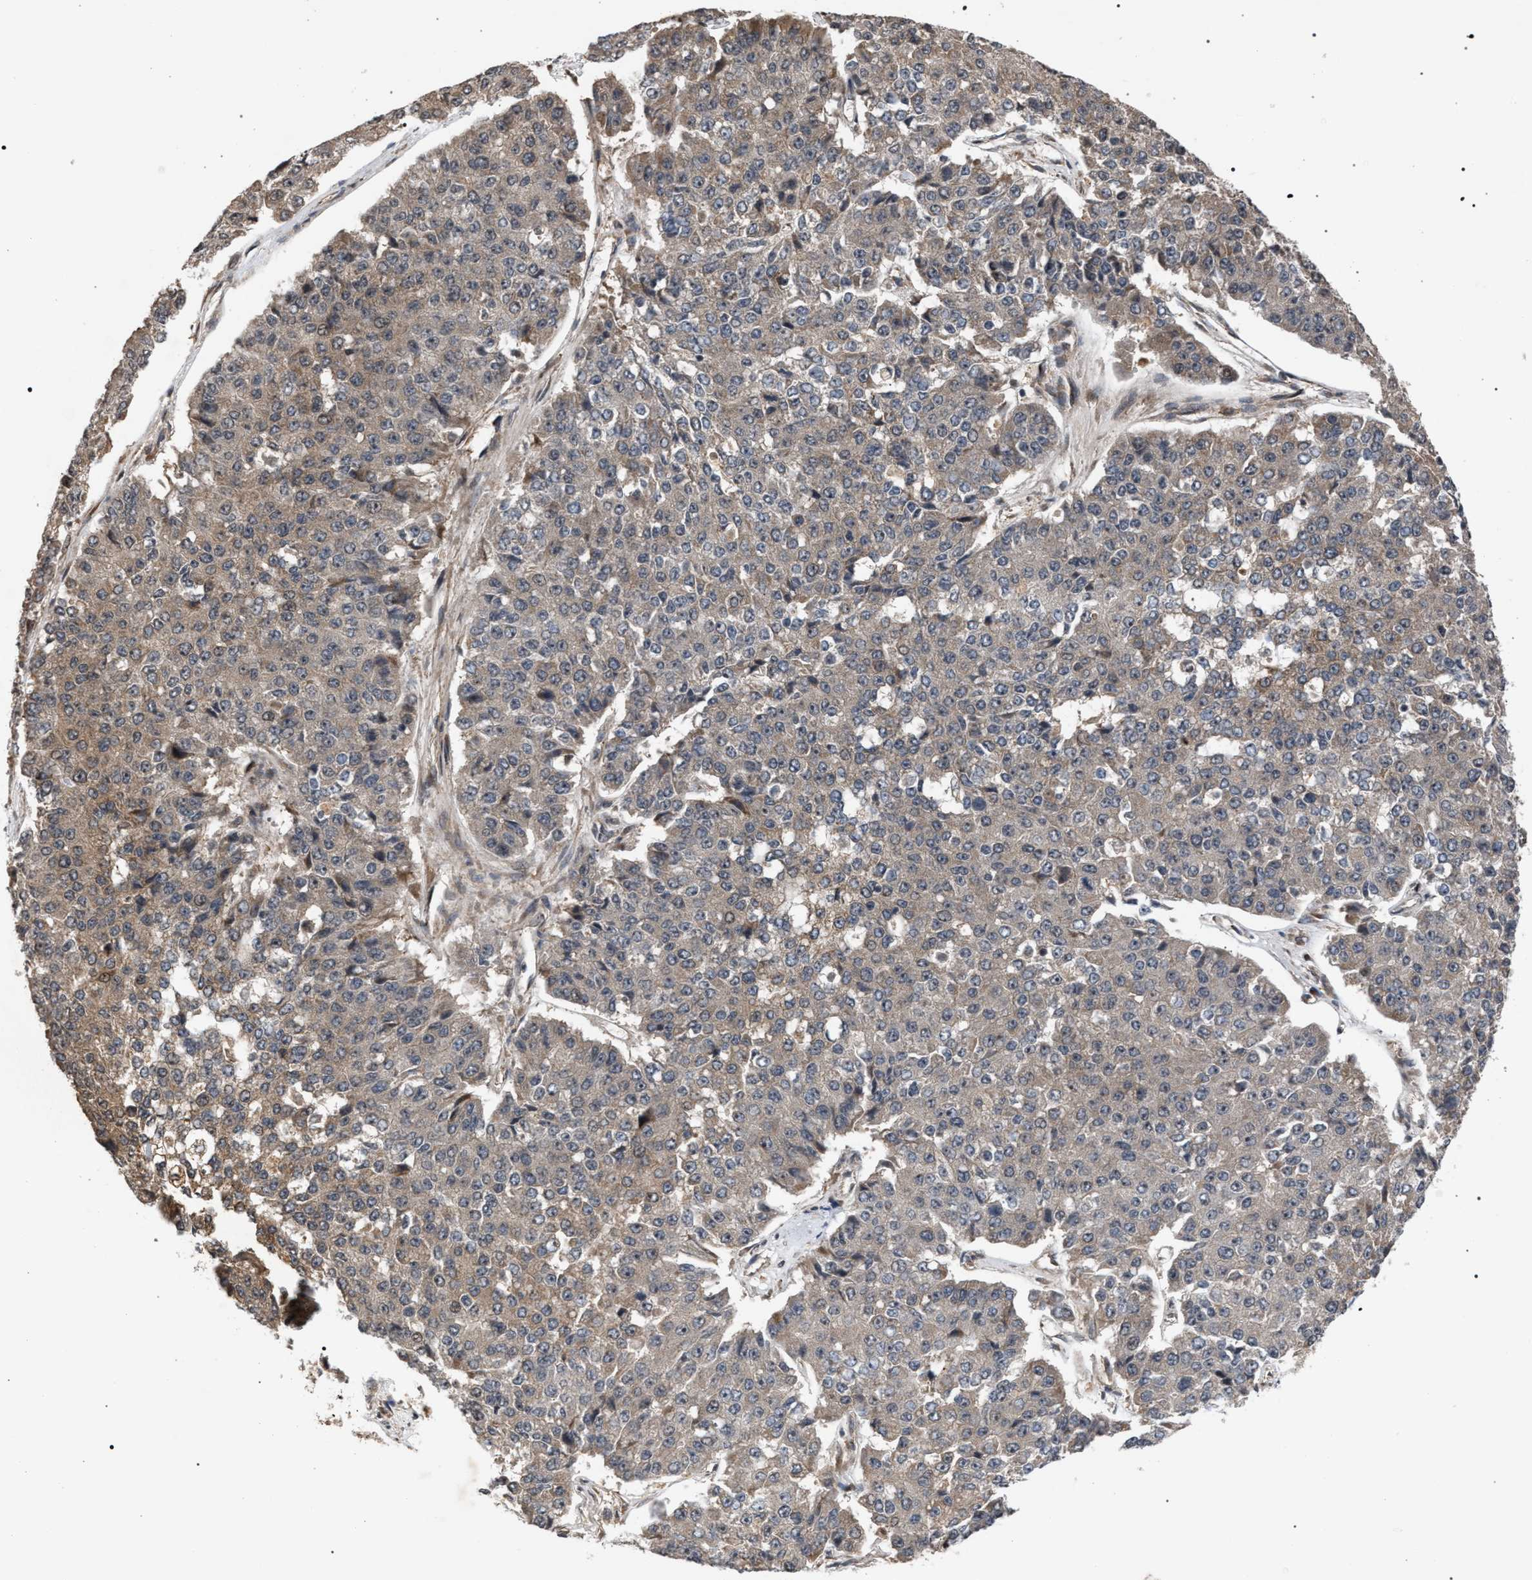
{"staining": {"intensity": "weak", "quantity": "25%-75%", "location": "cytoplasmic/membranous"}, "tissue": "pancreatic cancer", "cell_type": "Tumor cells", "image_type": "cancer", "snomed": [{"axis": "morphology", "description": "Adenocarcinoma, NOS"}, {"axis": "topography", "description": "Pancreas"}], "caption": "Human pancreatic cancer stained with a protein marker demonstrates weak staining in tumor cells.", "gene": "IRAK4", "patient": {"sex": "male", "age": 50}}